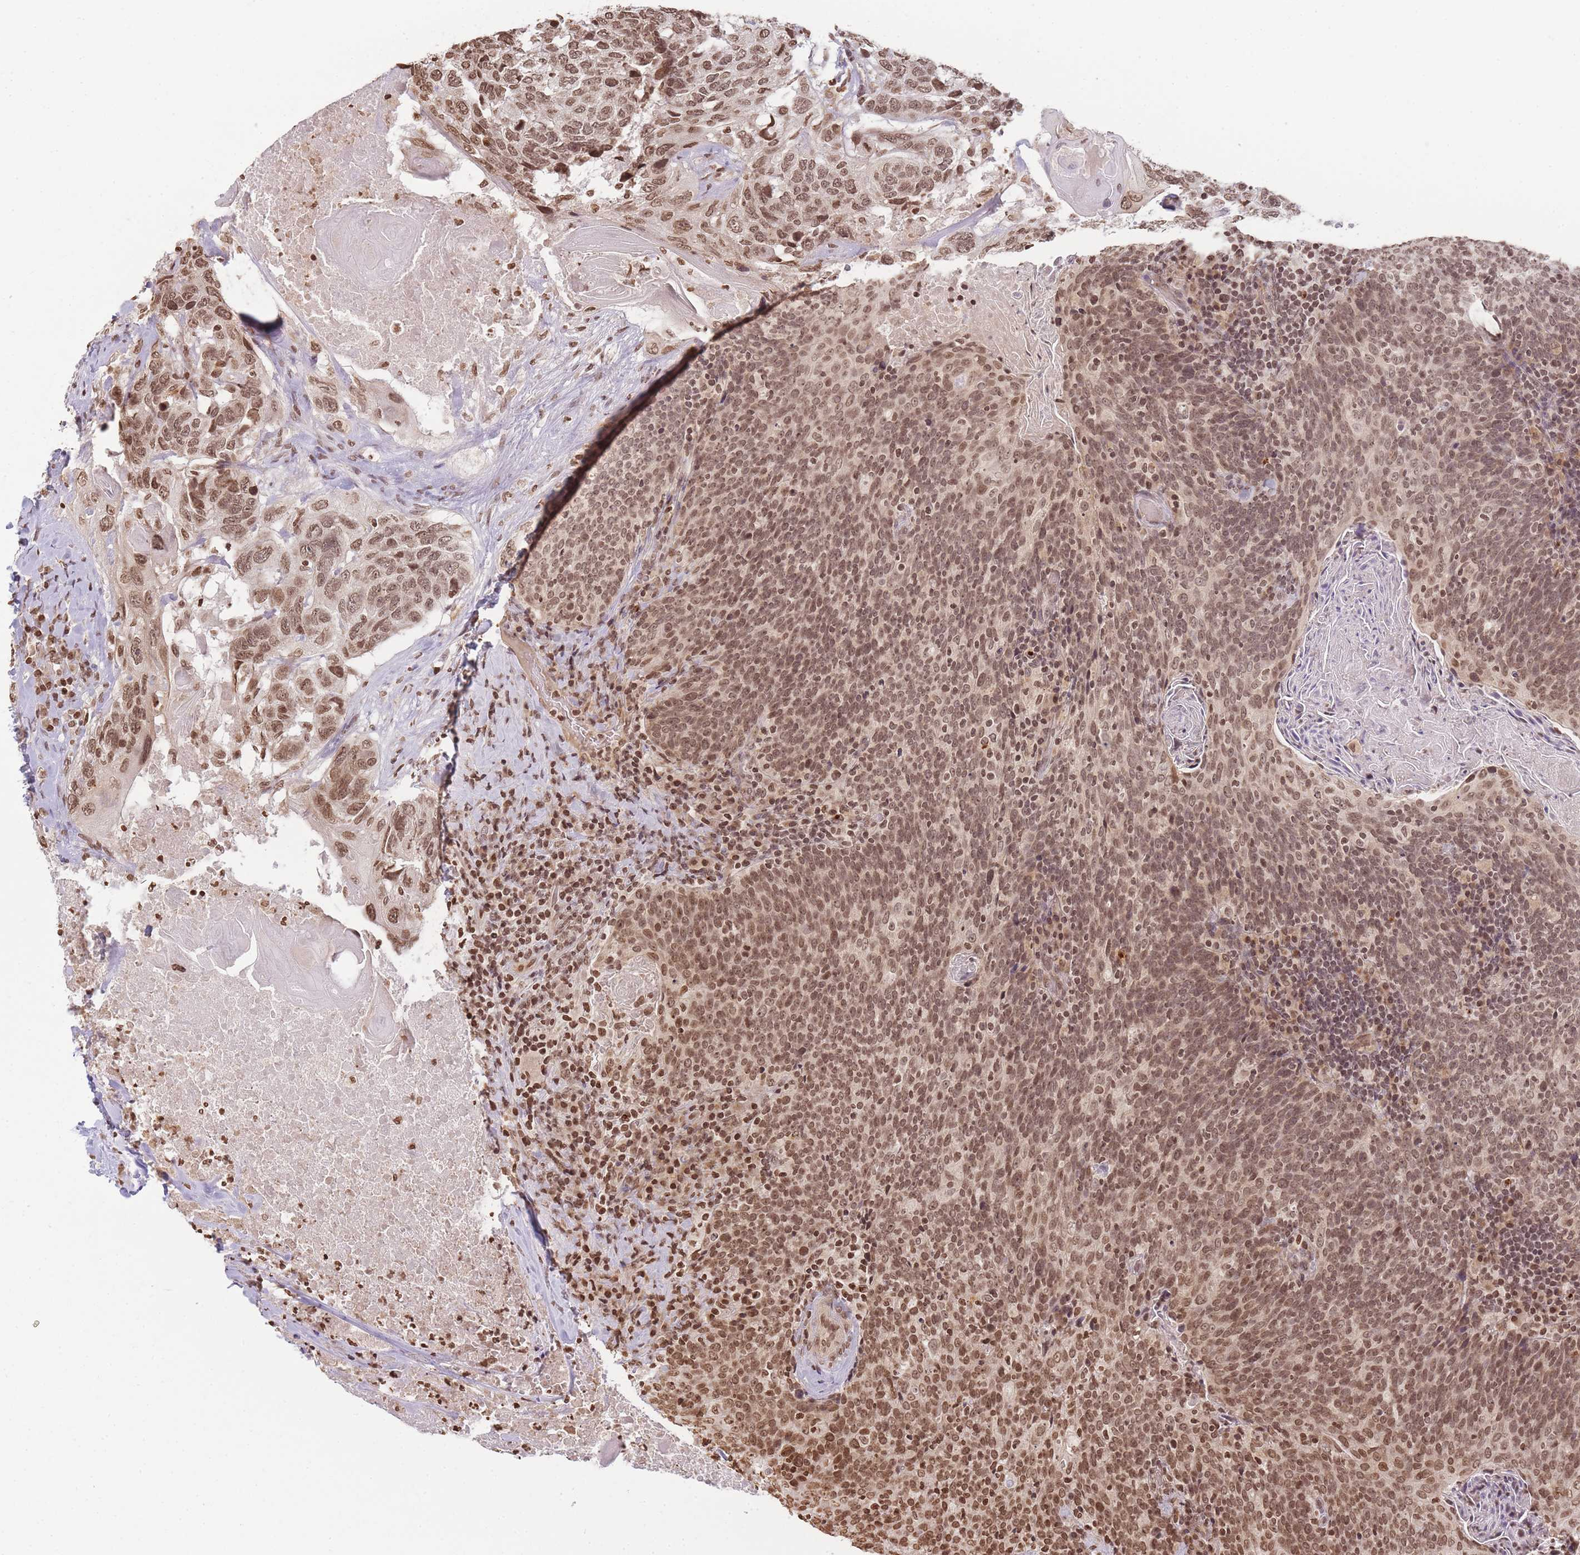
{"staining": {"intensity": "moderate", "quantity": ">75%", "location": "nuclear"}, "tissue": "head and neck cancer", "cell_type": "Tumor cells", "image_type": "cancer", "snomed": [{"axis": "morphology", "description": "Squamous cell carcinoma, NOS"}, {"axis": "morphology", "description": "Squamous cell carcinoma, metastatic, NOS"}, {"axis": "topography", "description": "Lymph node"}, {"axis": "topography", "description": "Head-Neck"}], "caption": "Protein staining by IHC displays moderate nuclear expression in approximately >75% of tumor cells in head and neck cancer.", "gene": "WWTR1", "patient": {"sex": "male", "age": 62}}